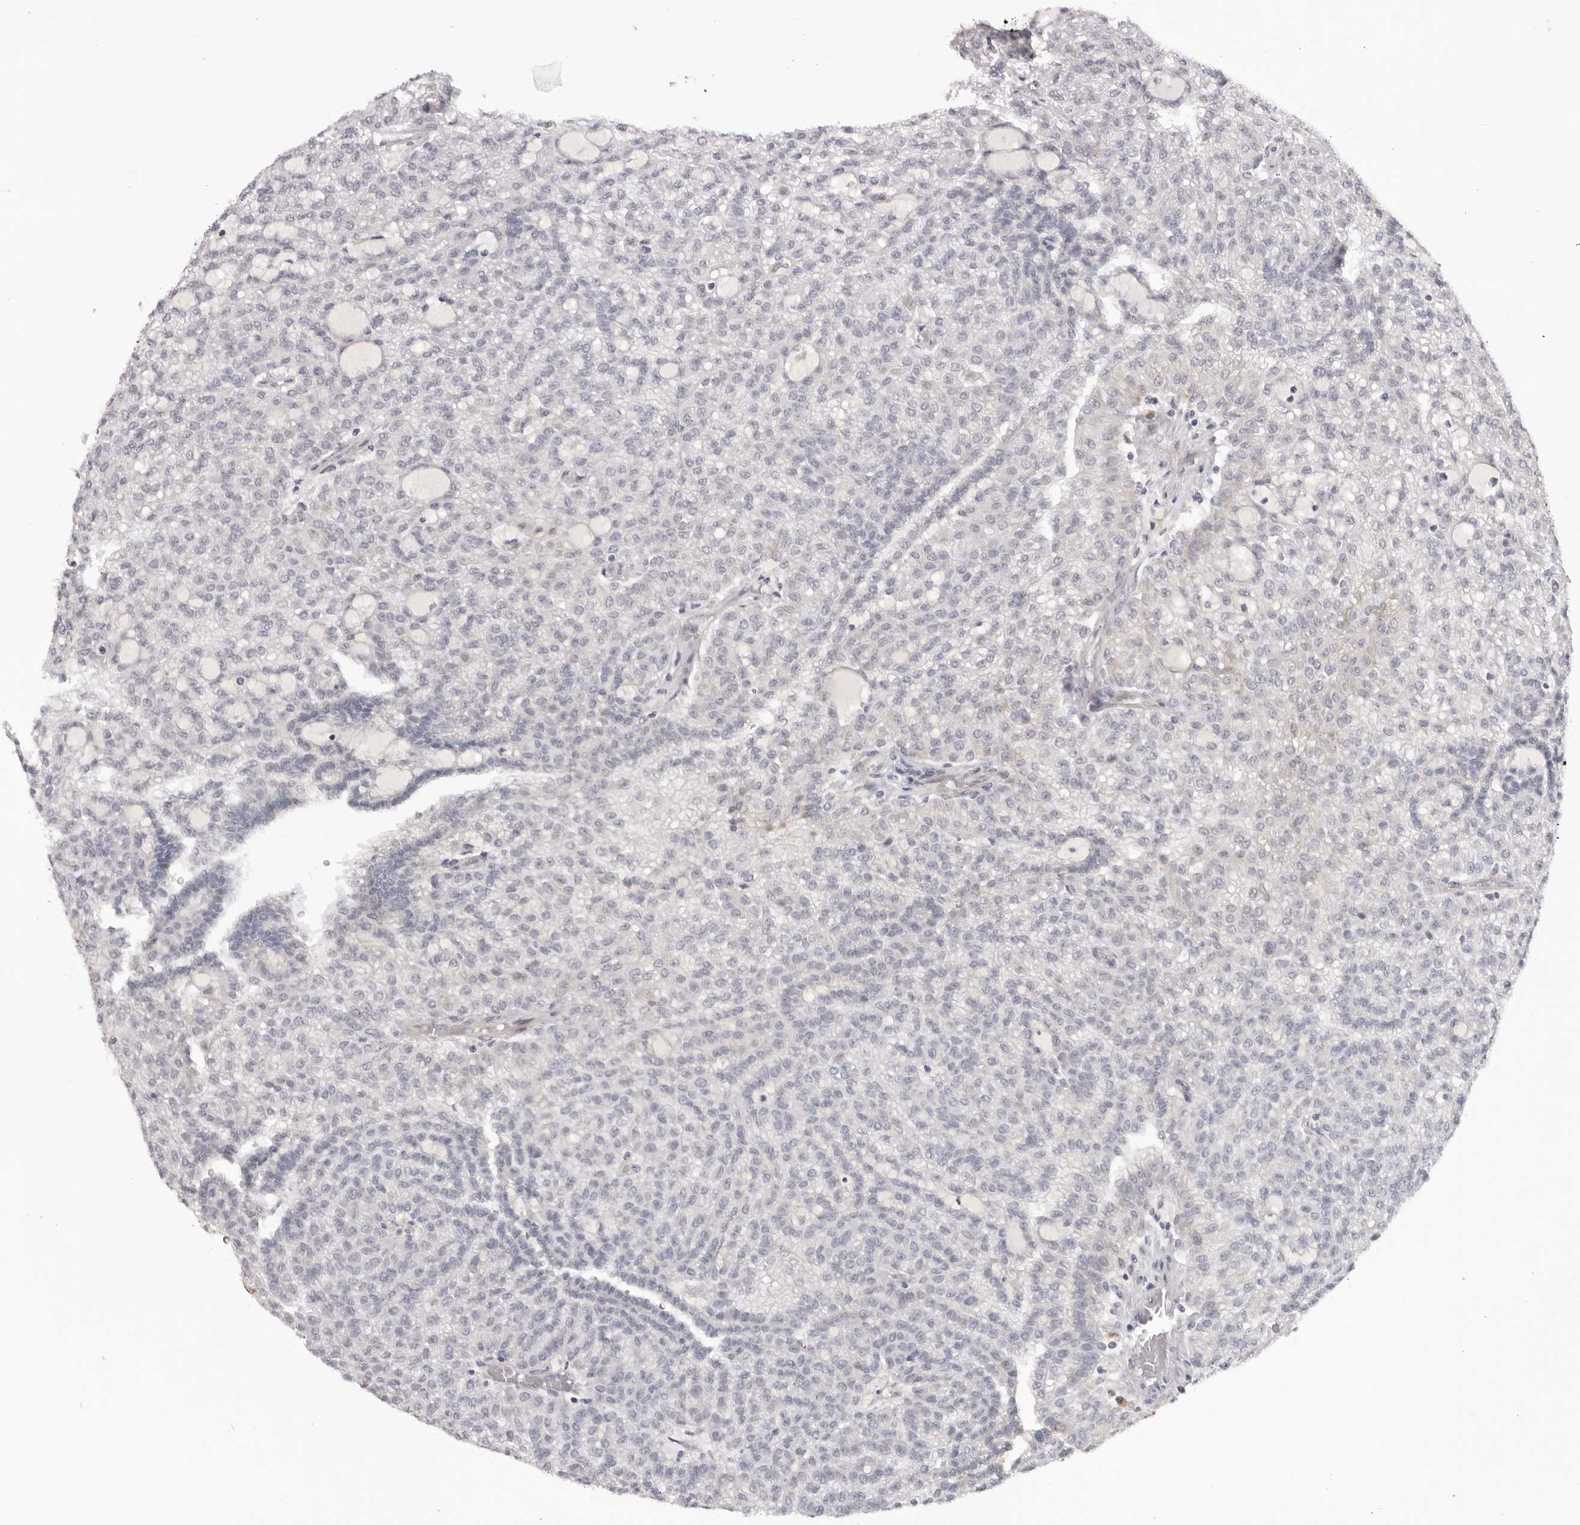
{"staining": {"intensity": "negative", "quantity": "none", "location": "none"}, "tissue": "renal cancer", "cell_type": "Tumor cells", "image_type": "cancer", "snomed": [{"axis": "morphology", "description": "Adenocarcinoma, NOS"}, {"axis": "topography", "description": "Kidney"}], "caption": "Immunohistochemistry of human renal adenocarcinoma reveals no expression in tumor cells.", "gene": "SUGCT", "patient": {"sex": "male", "age": 63}}